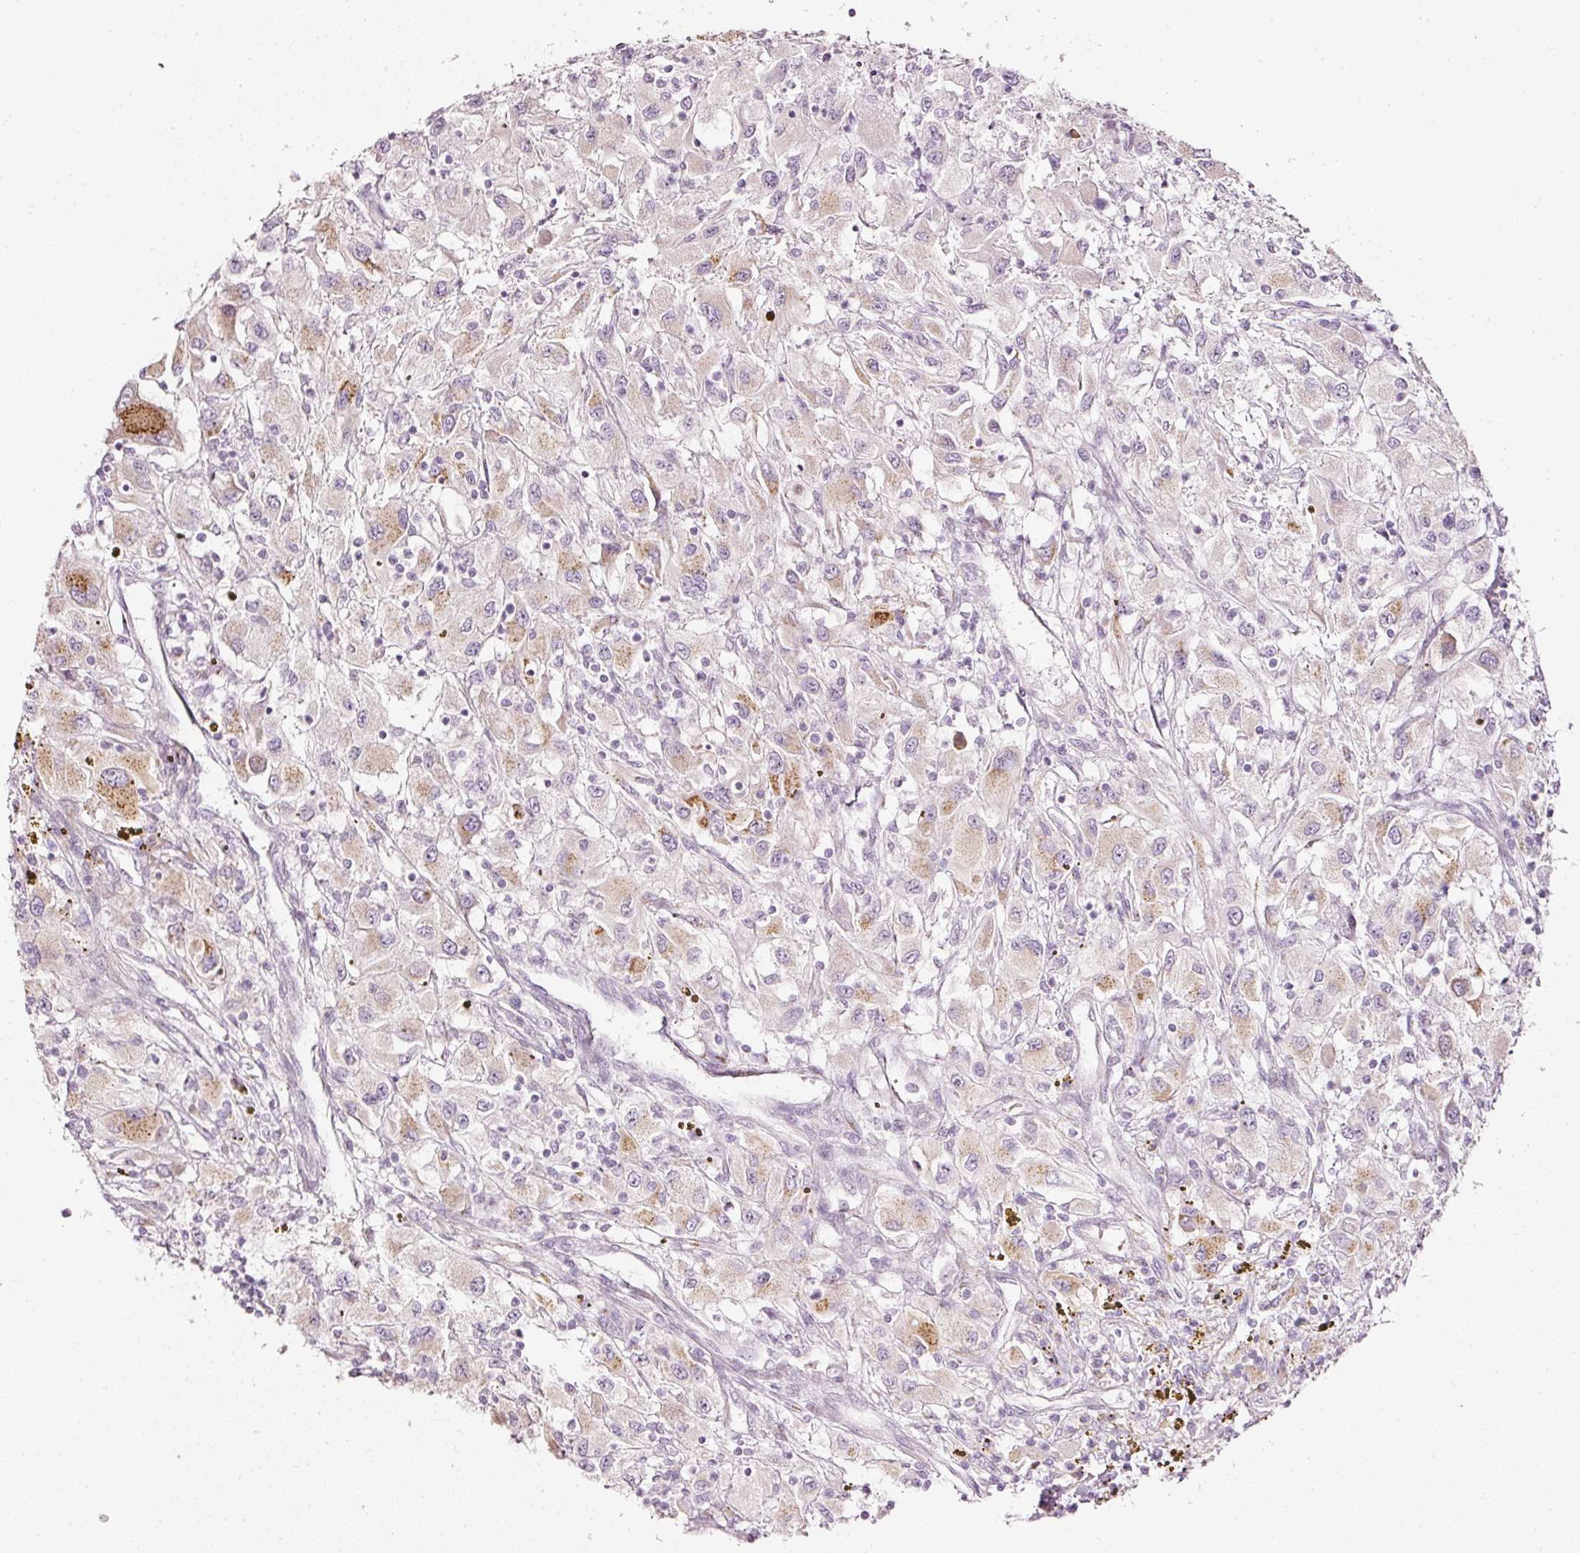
{"staining": {"intensity": "moderate", "quantity": "<25%", "location": "cytoplasmic/membranous"}, "tissue": "renal cancer", "cell_type": "Tumor cells", "image_type": "cancer", "snomed": [{"axis": "morphology", "description": "Adenocarcinoma, NOS"}, {"axis": "topography", "description": "Kidney"}], "caption": "This photomicrograph demonstrates immunohistochemistry (IHC) staining of human renal cancer, with low moderate cytoplasmic/membranous positivity in about <25% of tumor cells.", "gene": "SDF4", "patient": {"sex": "female", "age": 67}}